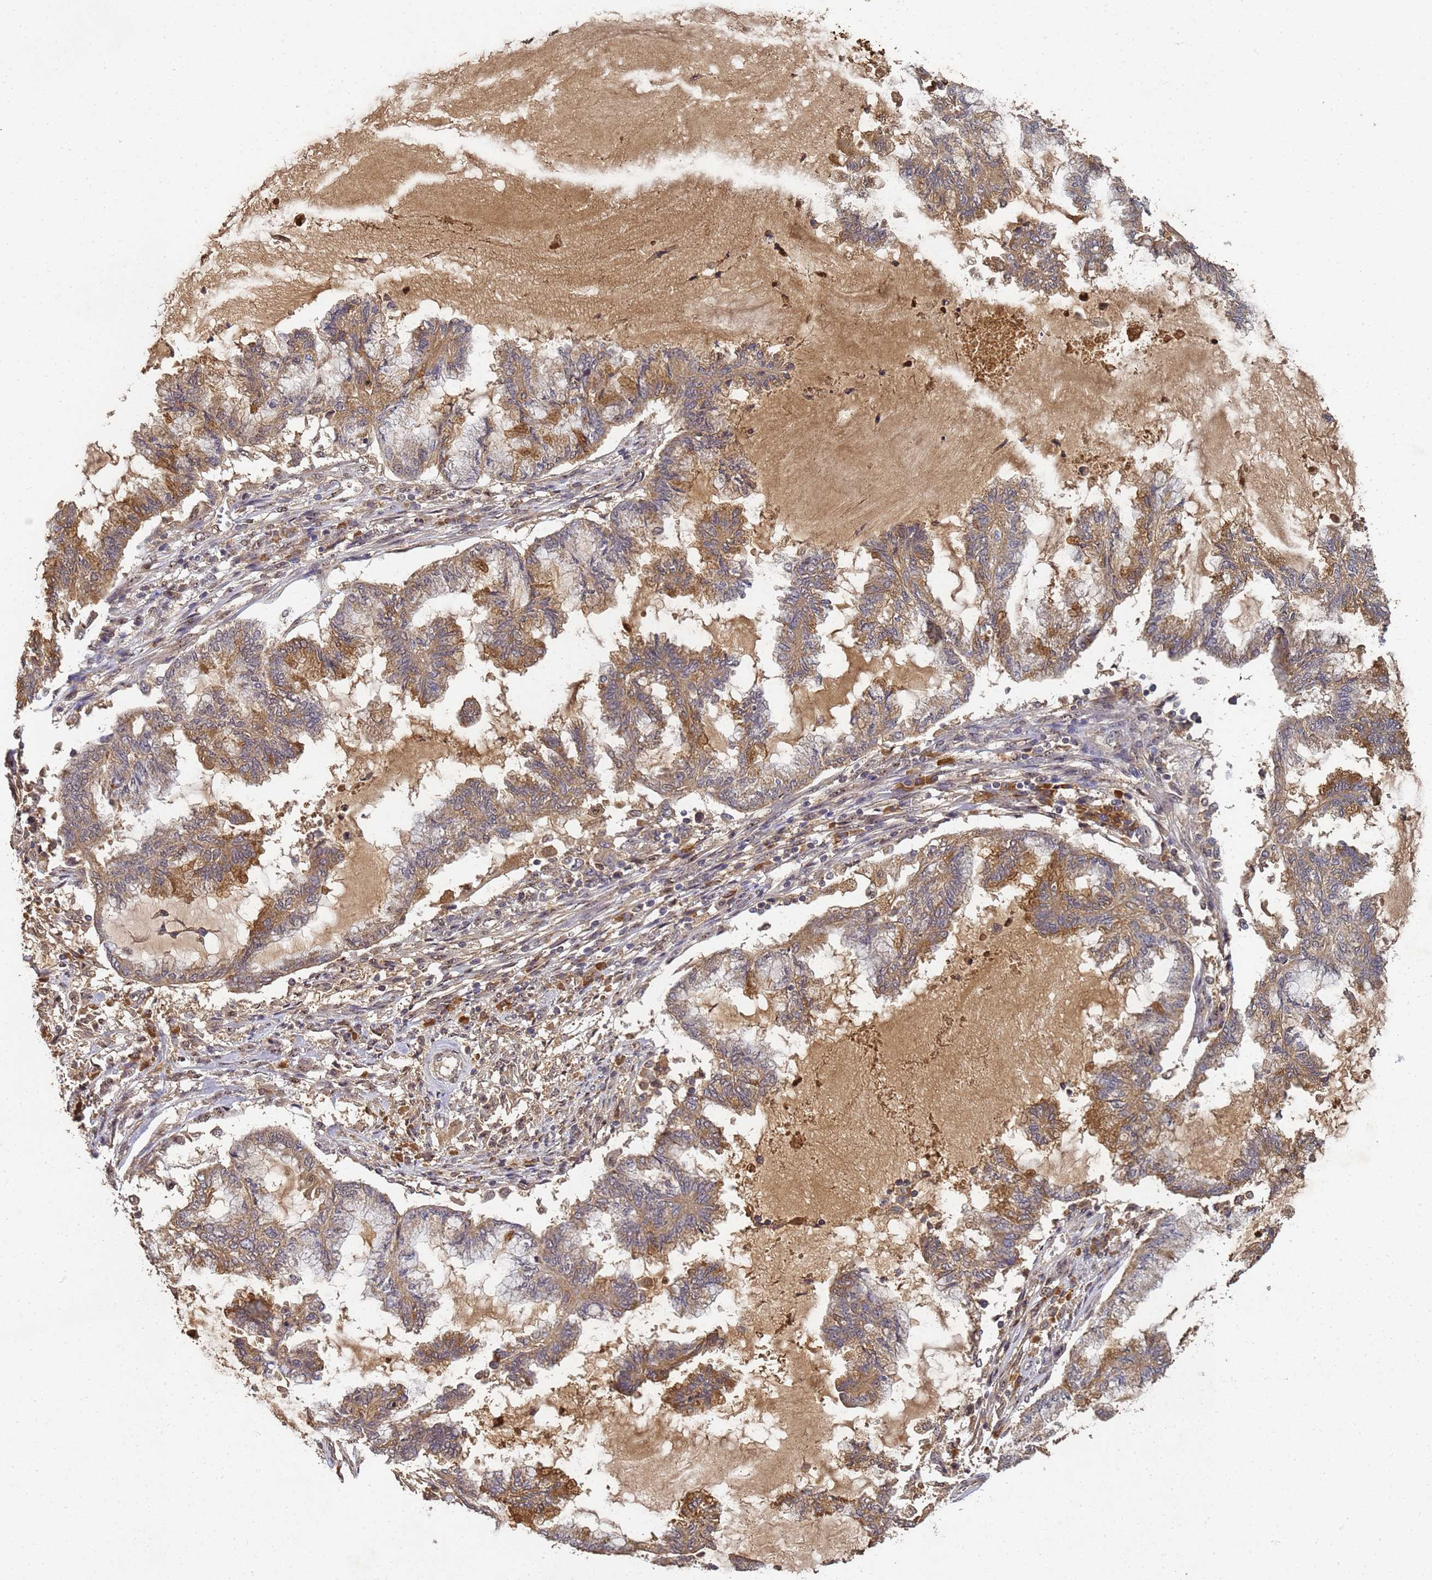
{"staining": {"intensity": "moderate", "quantity": "25%-75%", "location": "cytoplasmic/membranous"}, "tissue": "endometrial cancer", "cell_type": "Tumor cells", "image_type": "cancer", "snomed": [{"axis": "morphology", "description": "Adenocarcinoma, NOS"}, {"axis": "topography", "description": "Endometrium"}], "caption": "This micrograph exhibits immunohistochemistry staining of endometrial cancer, with medium moderate cytoplasmic/membranous expression in approximately 25%-75% of tumor cells.", "gene": "SECISBP2", "patient": {"sex": "female", "age": 86}}